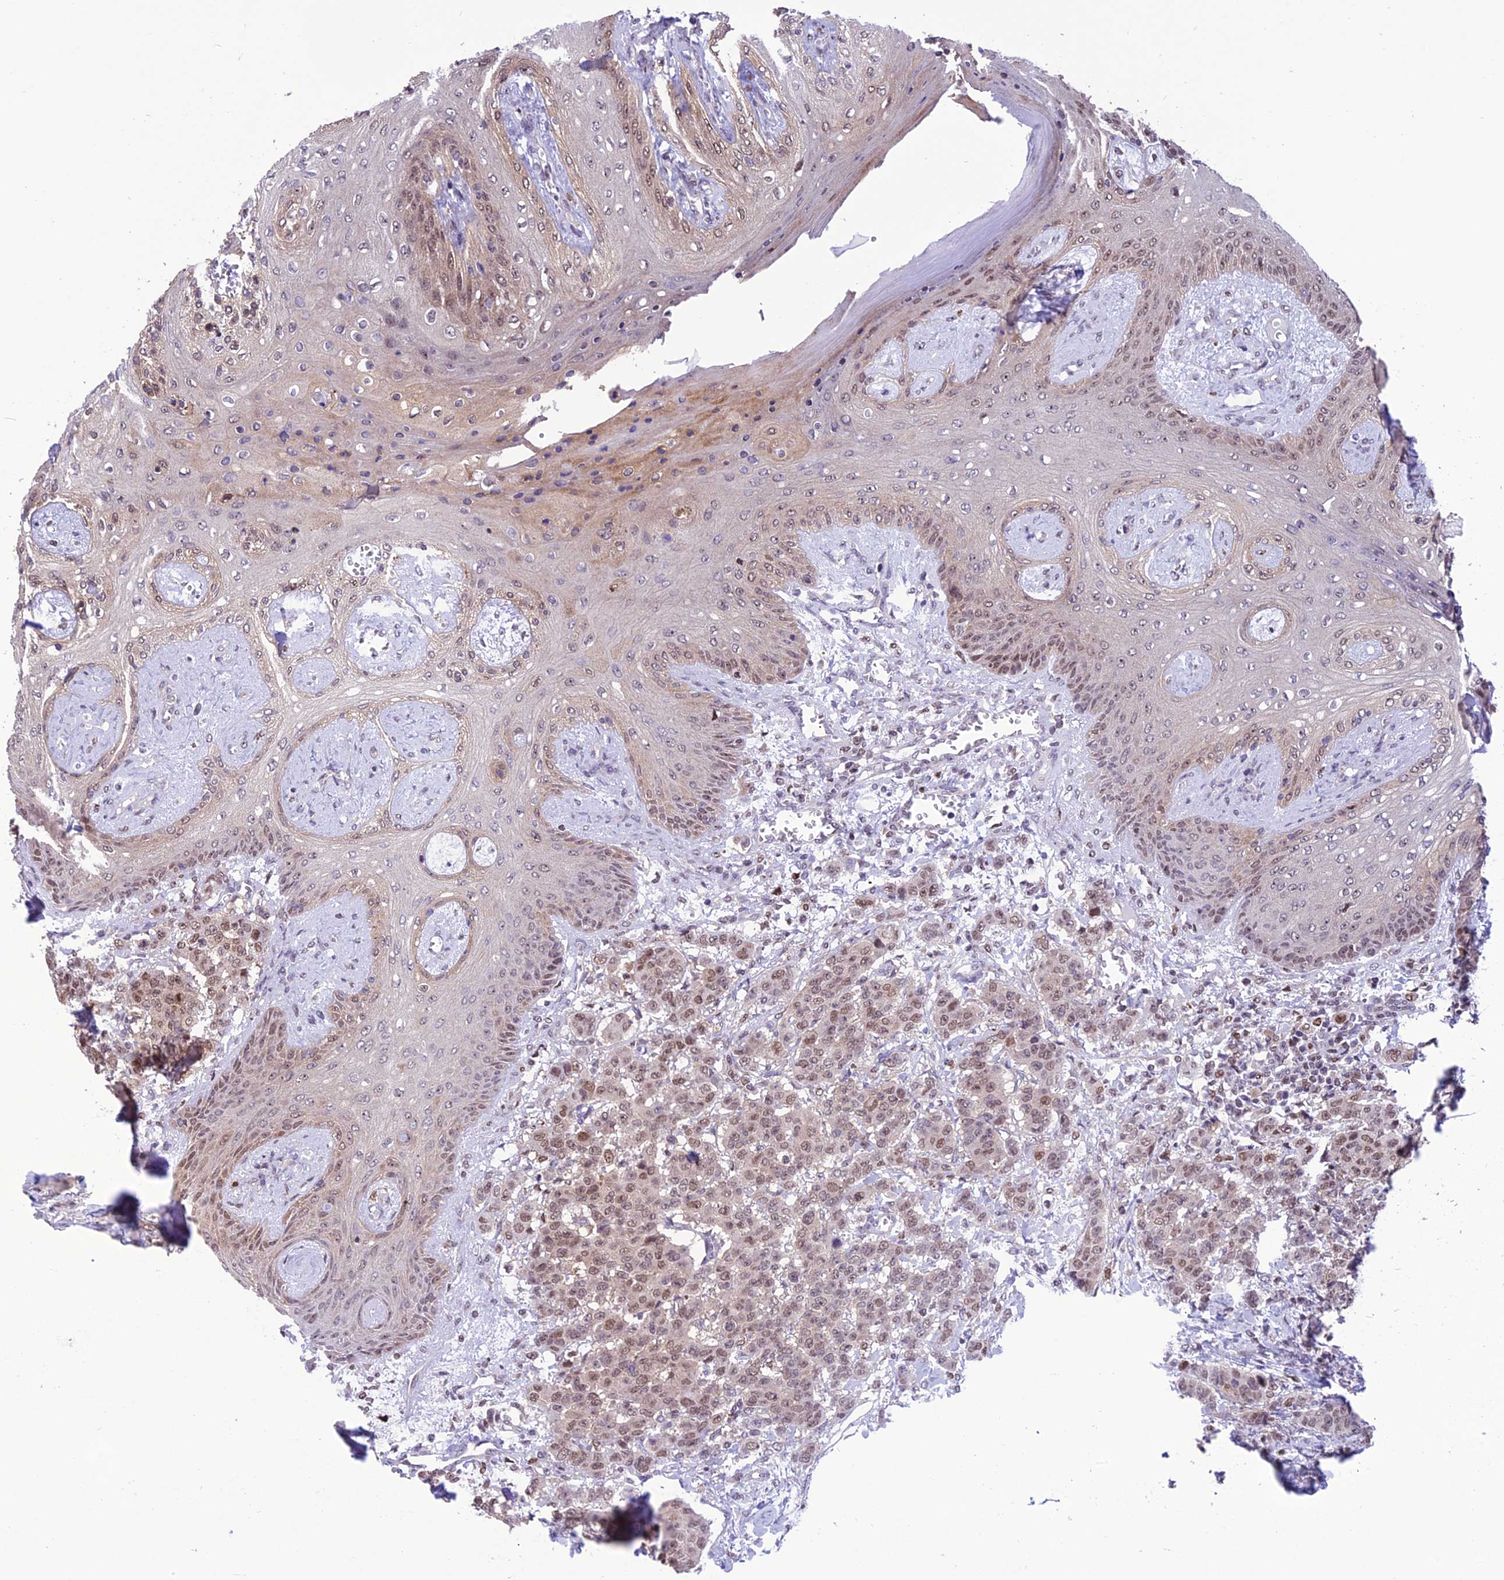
{"staining": {"intensity": "moderate", "quantity": "25%-75%", "location": "nuclear"}, "tissue": "breast cancer", "cell_type": "Tumor cells", "image_type": "cancer", "snomed": [{"axis": "morphology", "description": "Duct carcinoma"}, {"axis": "topography", "description": "Breast"}], "caption": "Breast cancer was stained to show a protein in brown. There is medium levels of moderate nuclear staining in approximately 25%-75% of tumor cells.", "gene": "MIS12", "patient": {"sex": "female", "age": 40}}